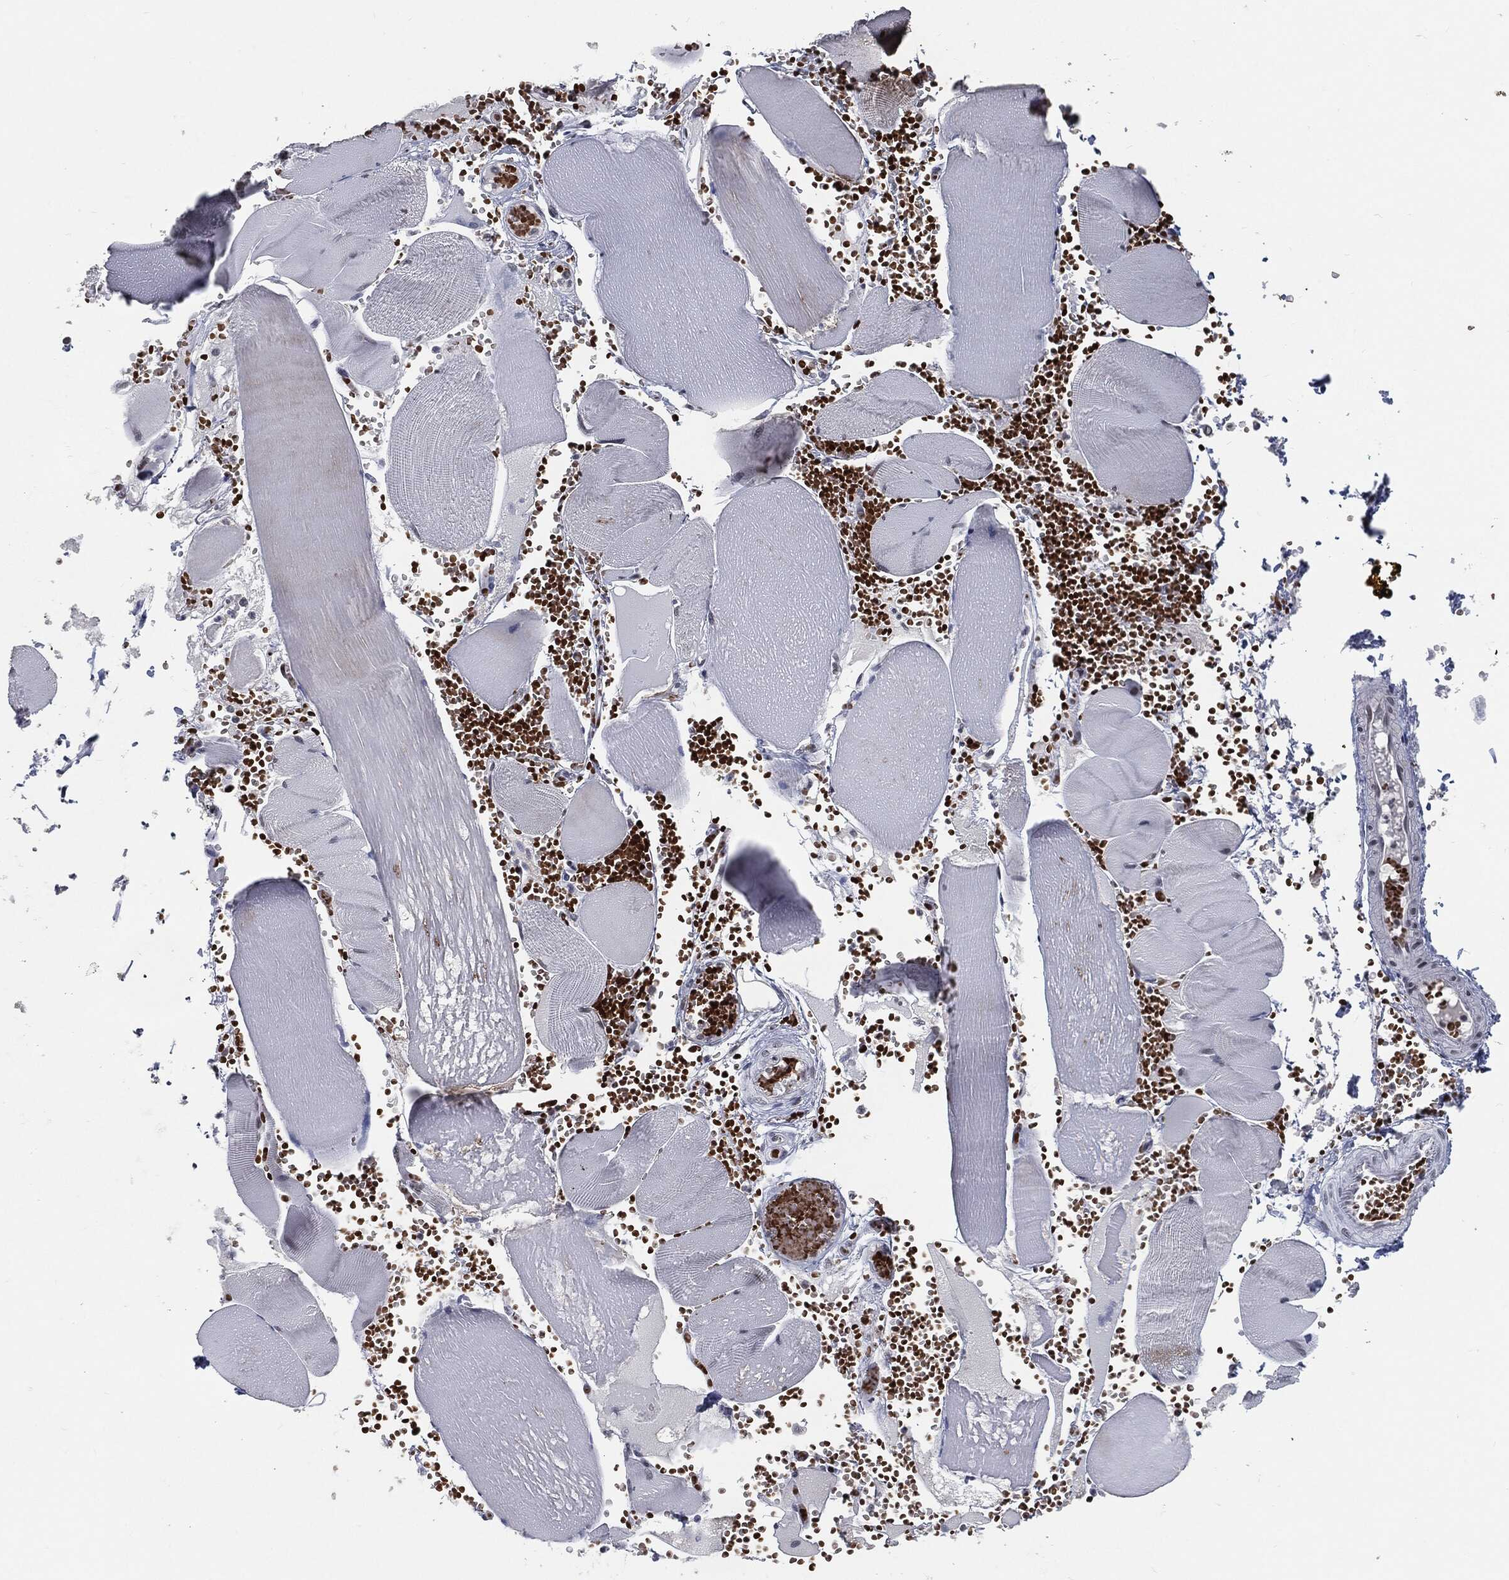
{"staining": {"intensity": "negative", "quantity": "none", "location": "none"}, "tissue": "skeletal muscle", "cell_type": "Myocytes", "image_type": "normal", "snomed": [{"axis": "morphology", "description": "Normal tissue, NOS"}, {"axis": "topography", "description": "Skeletal muscle"}], "caption": "The photomicrograph shows no staining of myocytes in benign skeletal muscle.", "gene": "ANXA1", "patient": {"sex": "male", "age": 56}}